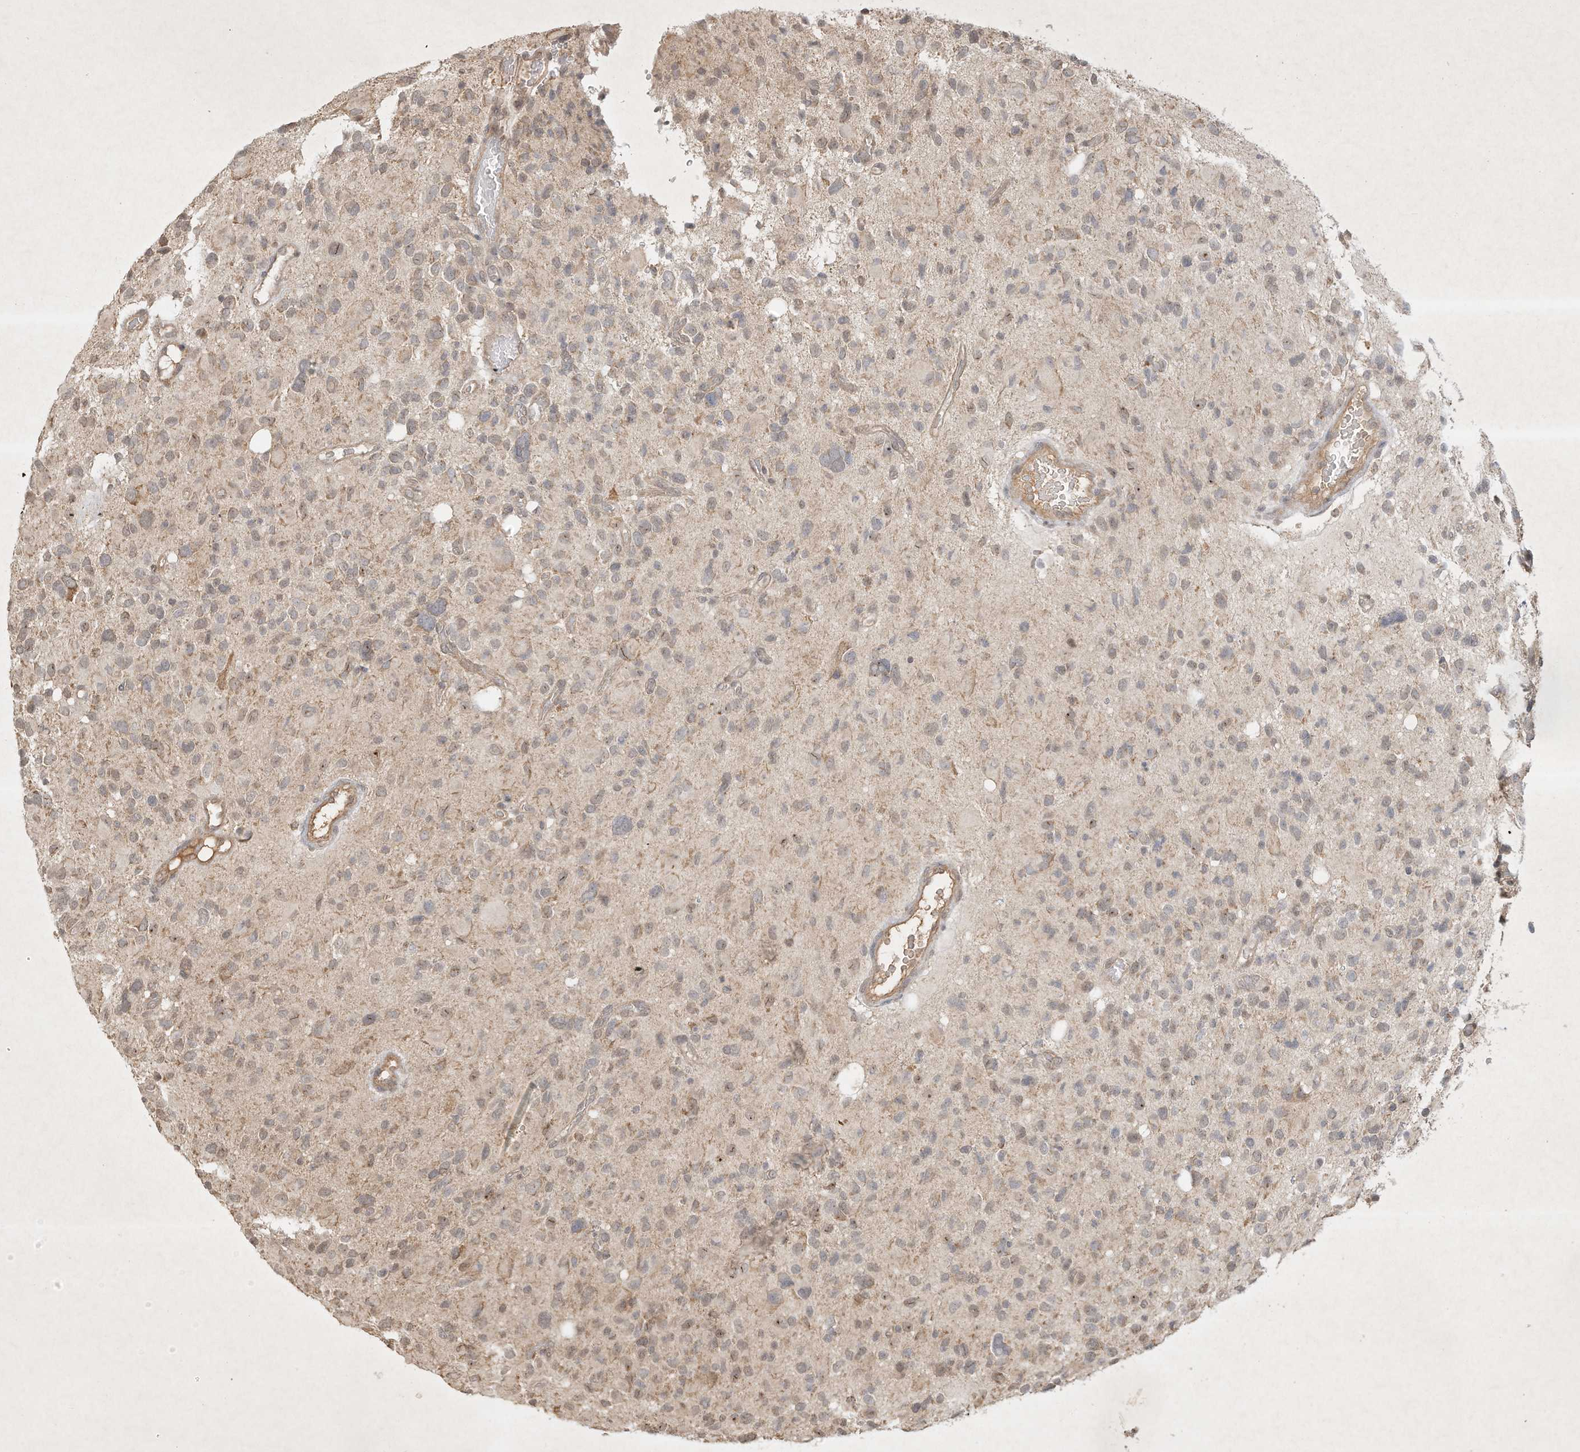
{"staining": {"intensity": "weak", "quantity": ">75%", "location": "cytoplasmic/membranous"}, "tissue": "glioma", "cell_type": "Tumor cells", "image_type": "cancer", "snomed": [{"axis": "morphology", "description": "Glioma, malignant, High grade"}, {"axis": "topography", "description": "Brain"}], "caption": "High-grade glioma (malignant) tissue reveals weak cytoplasmic/membranous positivity in approximately >75% of tumor cells", "gene": "BTRC", "patient": {"sex": "male", "age": 48}}